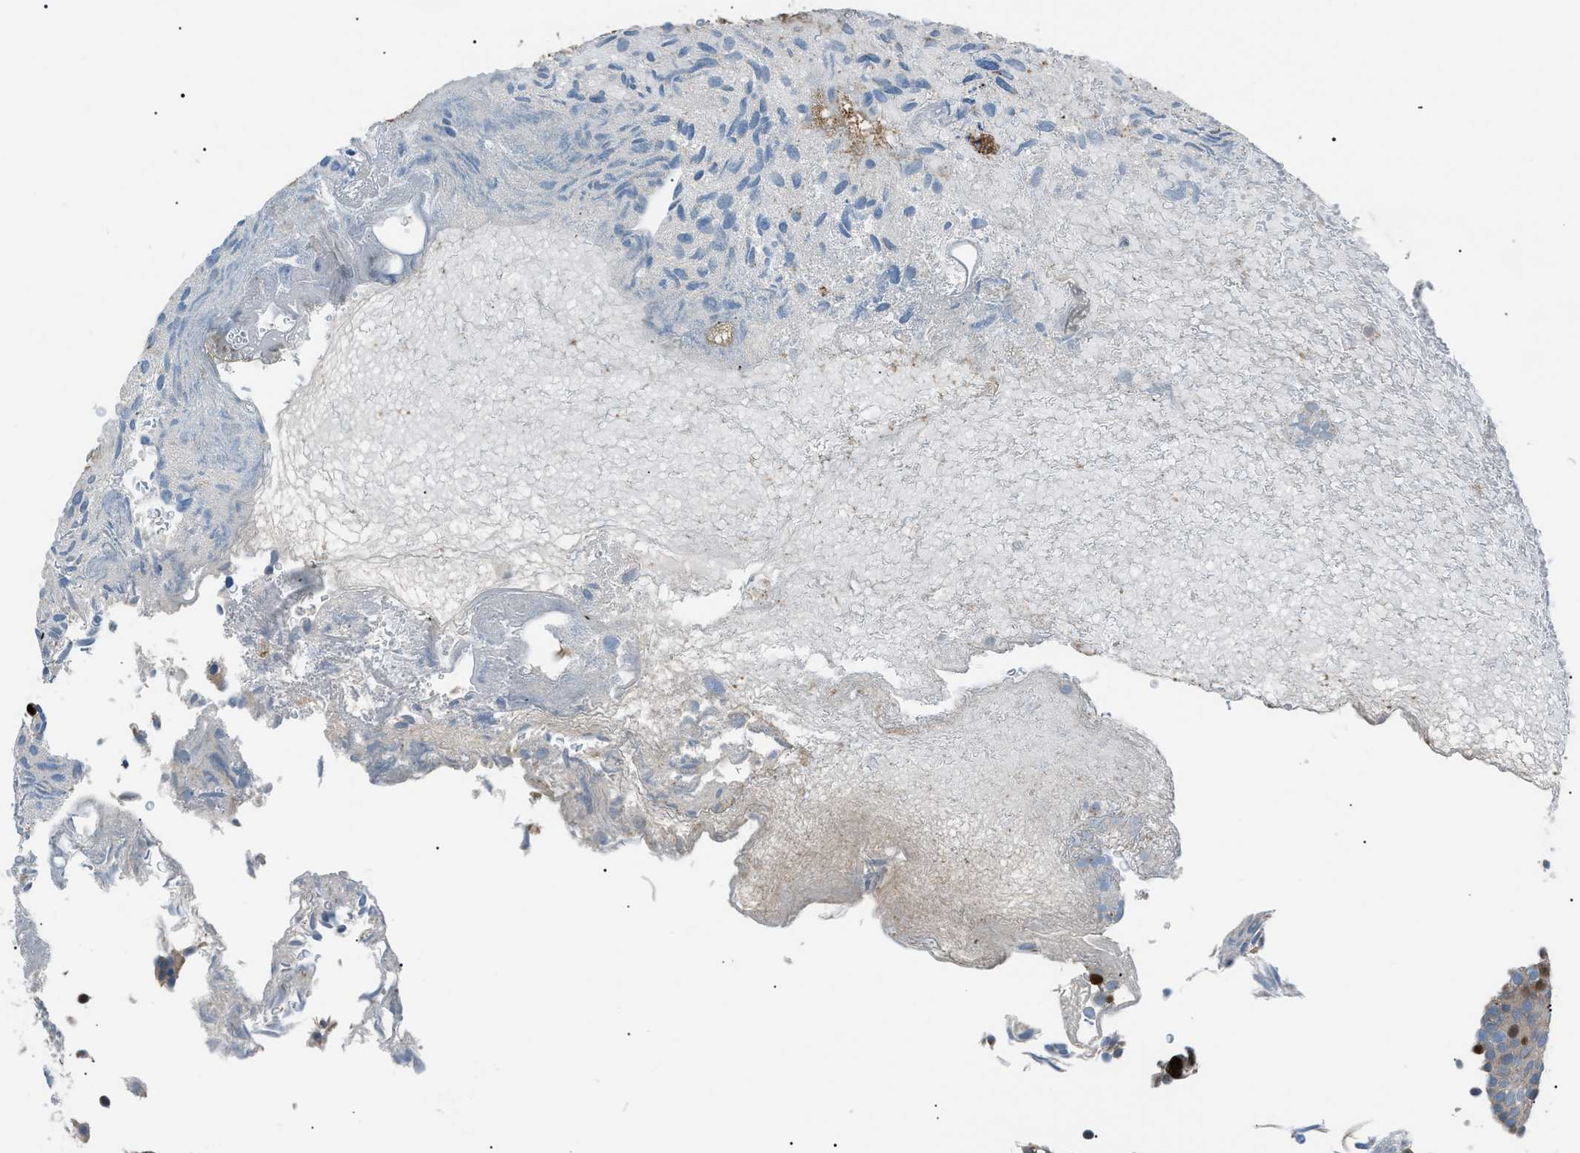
{"staining": {"intensity": "strong", "quantity": "<25%", "location": "nuclear"}, "tissue": "urothelial cancer", "cell_type": "Tumor cells", "image_type": "cancer", "snomed": [{"axis": "morphology", "description": "Urothelial carcinoma, Low grade"}, {"axis": "topography", "description": "Urinary bladder"}], "caption": "Strong nuclear staining is present in about <25% of tumor cells in urothelial carcinoma (low-grade).", "gene": "PRKX", "patient": {"sex": "male", "age": 78}}